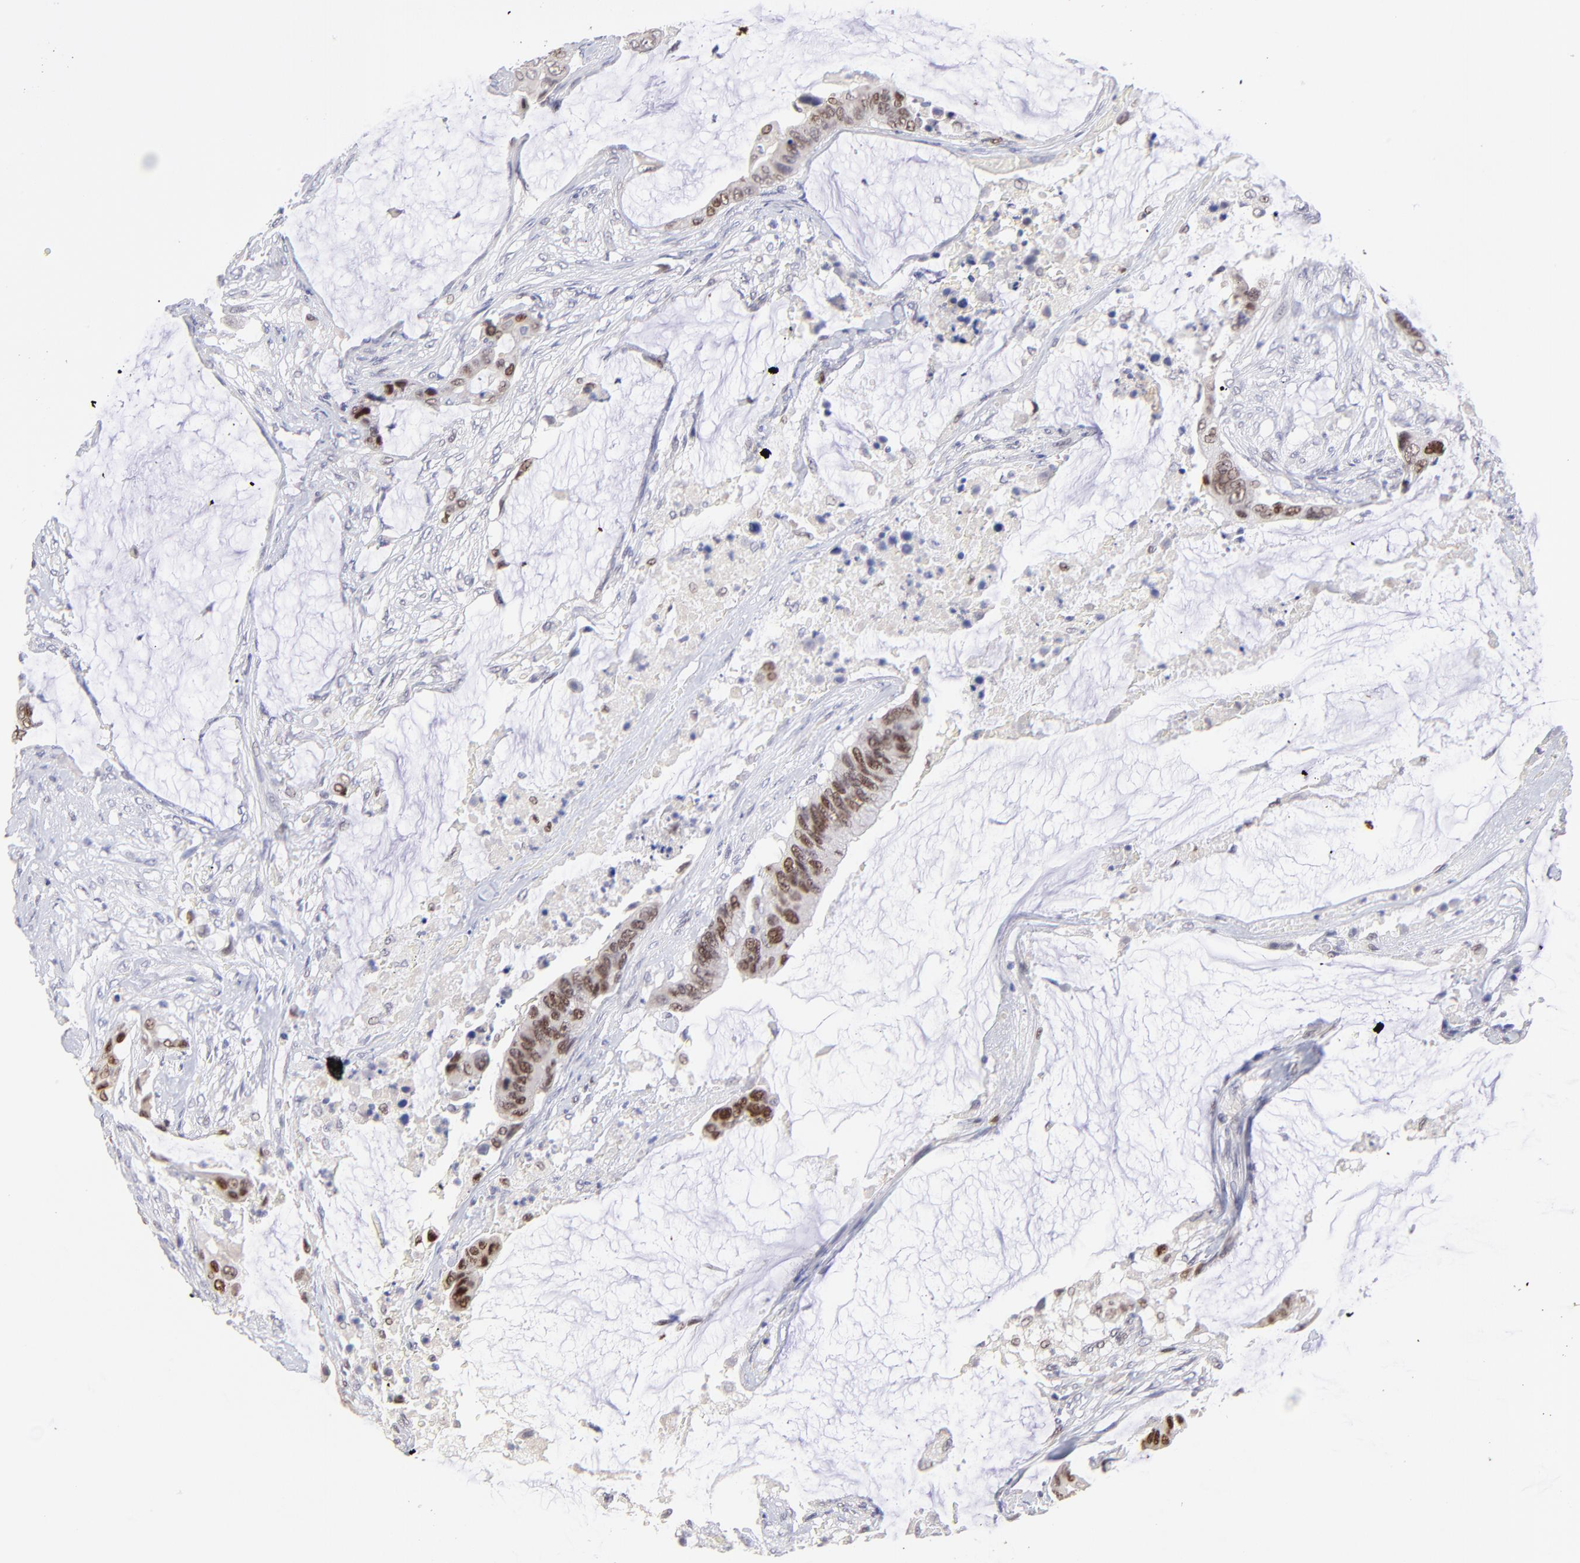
{"staining": {"intensity": "strong", "quantity": ">75%", "location": "nuclear"}, "tissue": "colorectal cancer", "cell_type": "Tumor cells", "image_type": "cancer", "snomed": [{"axis": "morphology", "description": "Adenocarcinoma, NOS"}, {"axis": "topography", "description": "Rectum"}], "caption": "Approximately >75% of tumor cells in human colorectal cancer exhibit strong nuclear protein positivity as visualized by brown immunohistochemical staining.", "gene": "KLF4", "patient": {"sex": "female", "age": 59}}